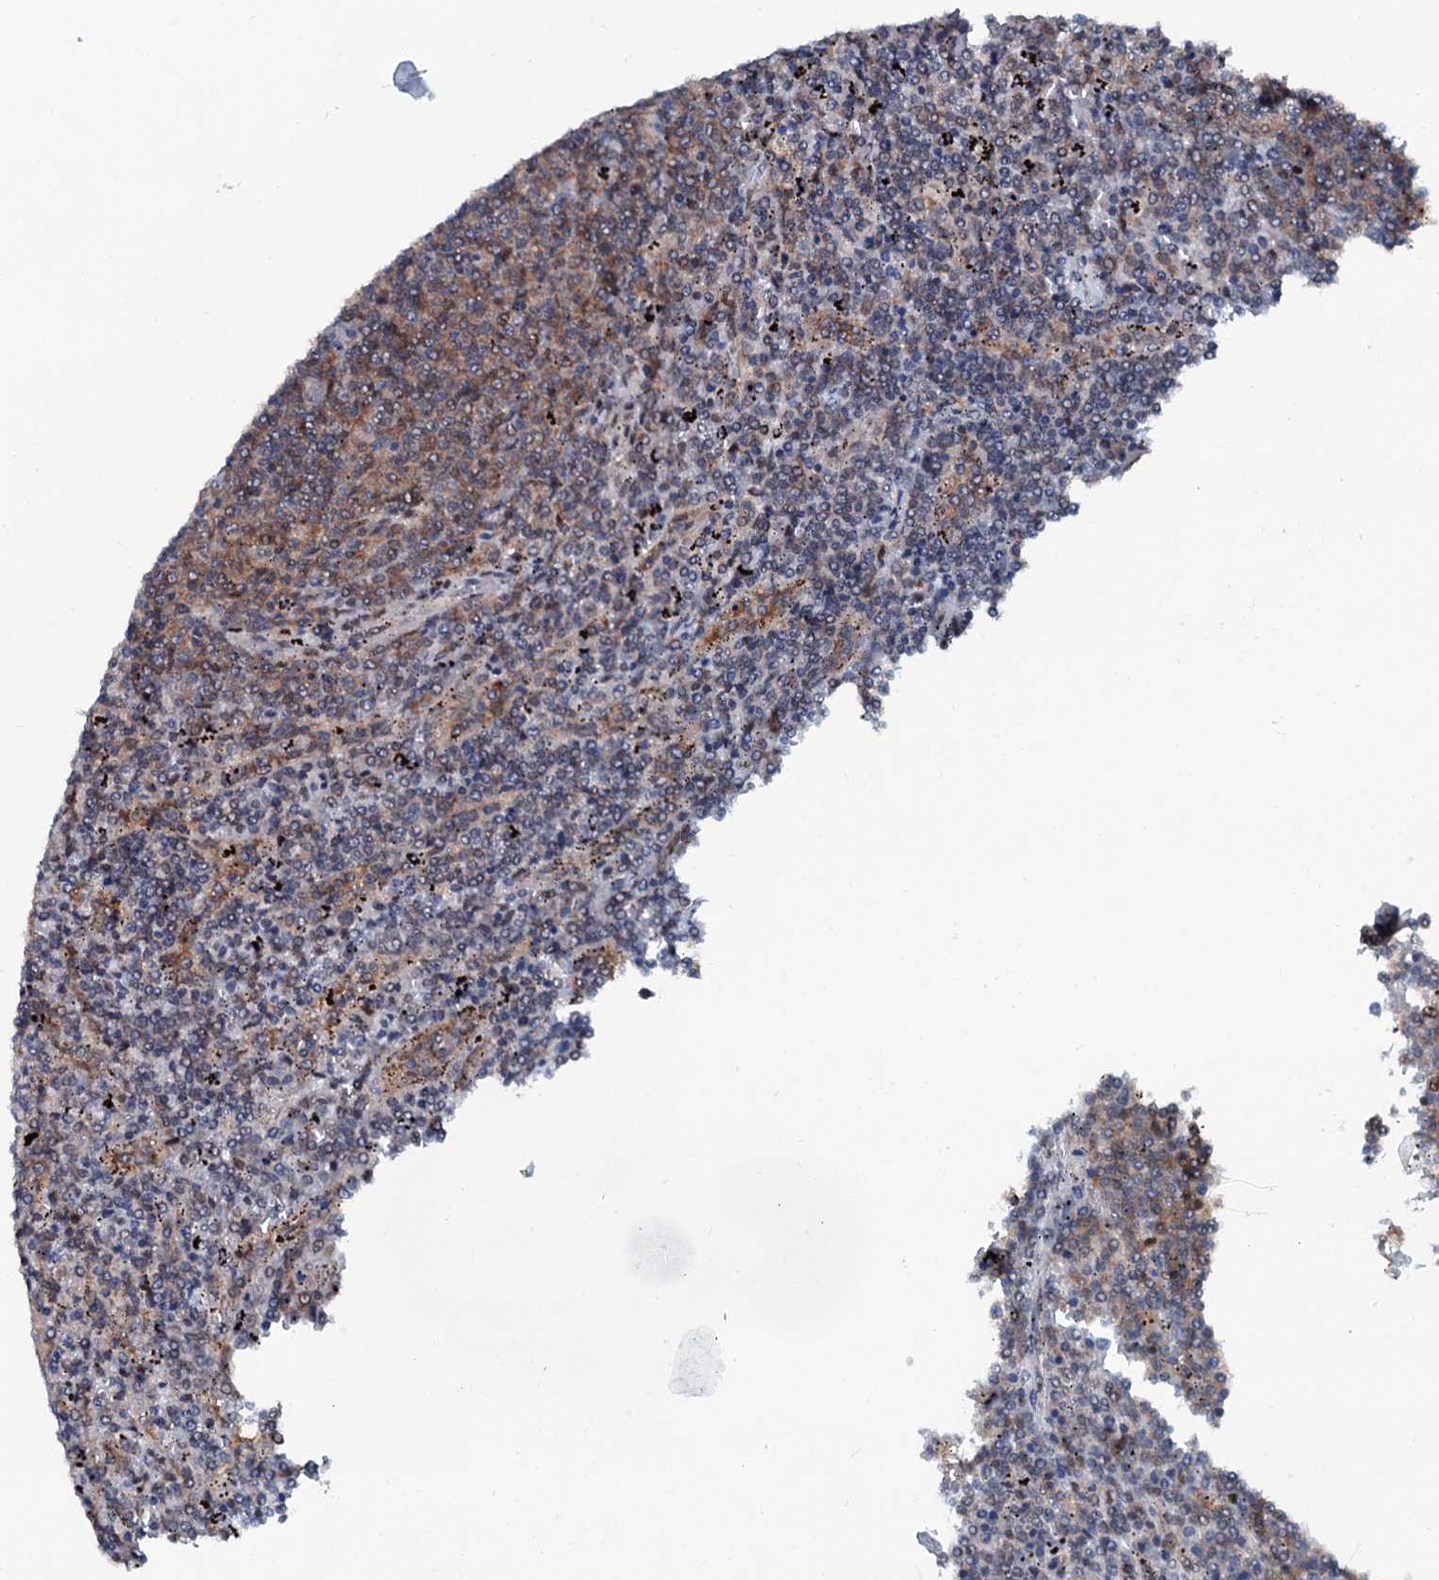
{"staining": {"intensity": "moderate", "quantity": "25%-75%", "location": "cytoplasmic/membranous,nuclear"}, "tissue": "lymphoma", "cell_type": "Tumor cells", "image_type": "cancer", "snomed": [{"axis": "morphology", "description": "Malignant lymphoma, non-Hodgkin's type, Low grade"}, {"axis": "topography", "description": "Spleen"}], "caption": "Low-grade malignant lymphoma, non-Hodgkin's type stained for a protein exhibits moderate cytoplasmic/membranous and nuclear positivity in tumor cells.", "gene": "PSMD13", "patient": {"sex": "female", "age": 50}}